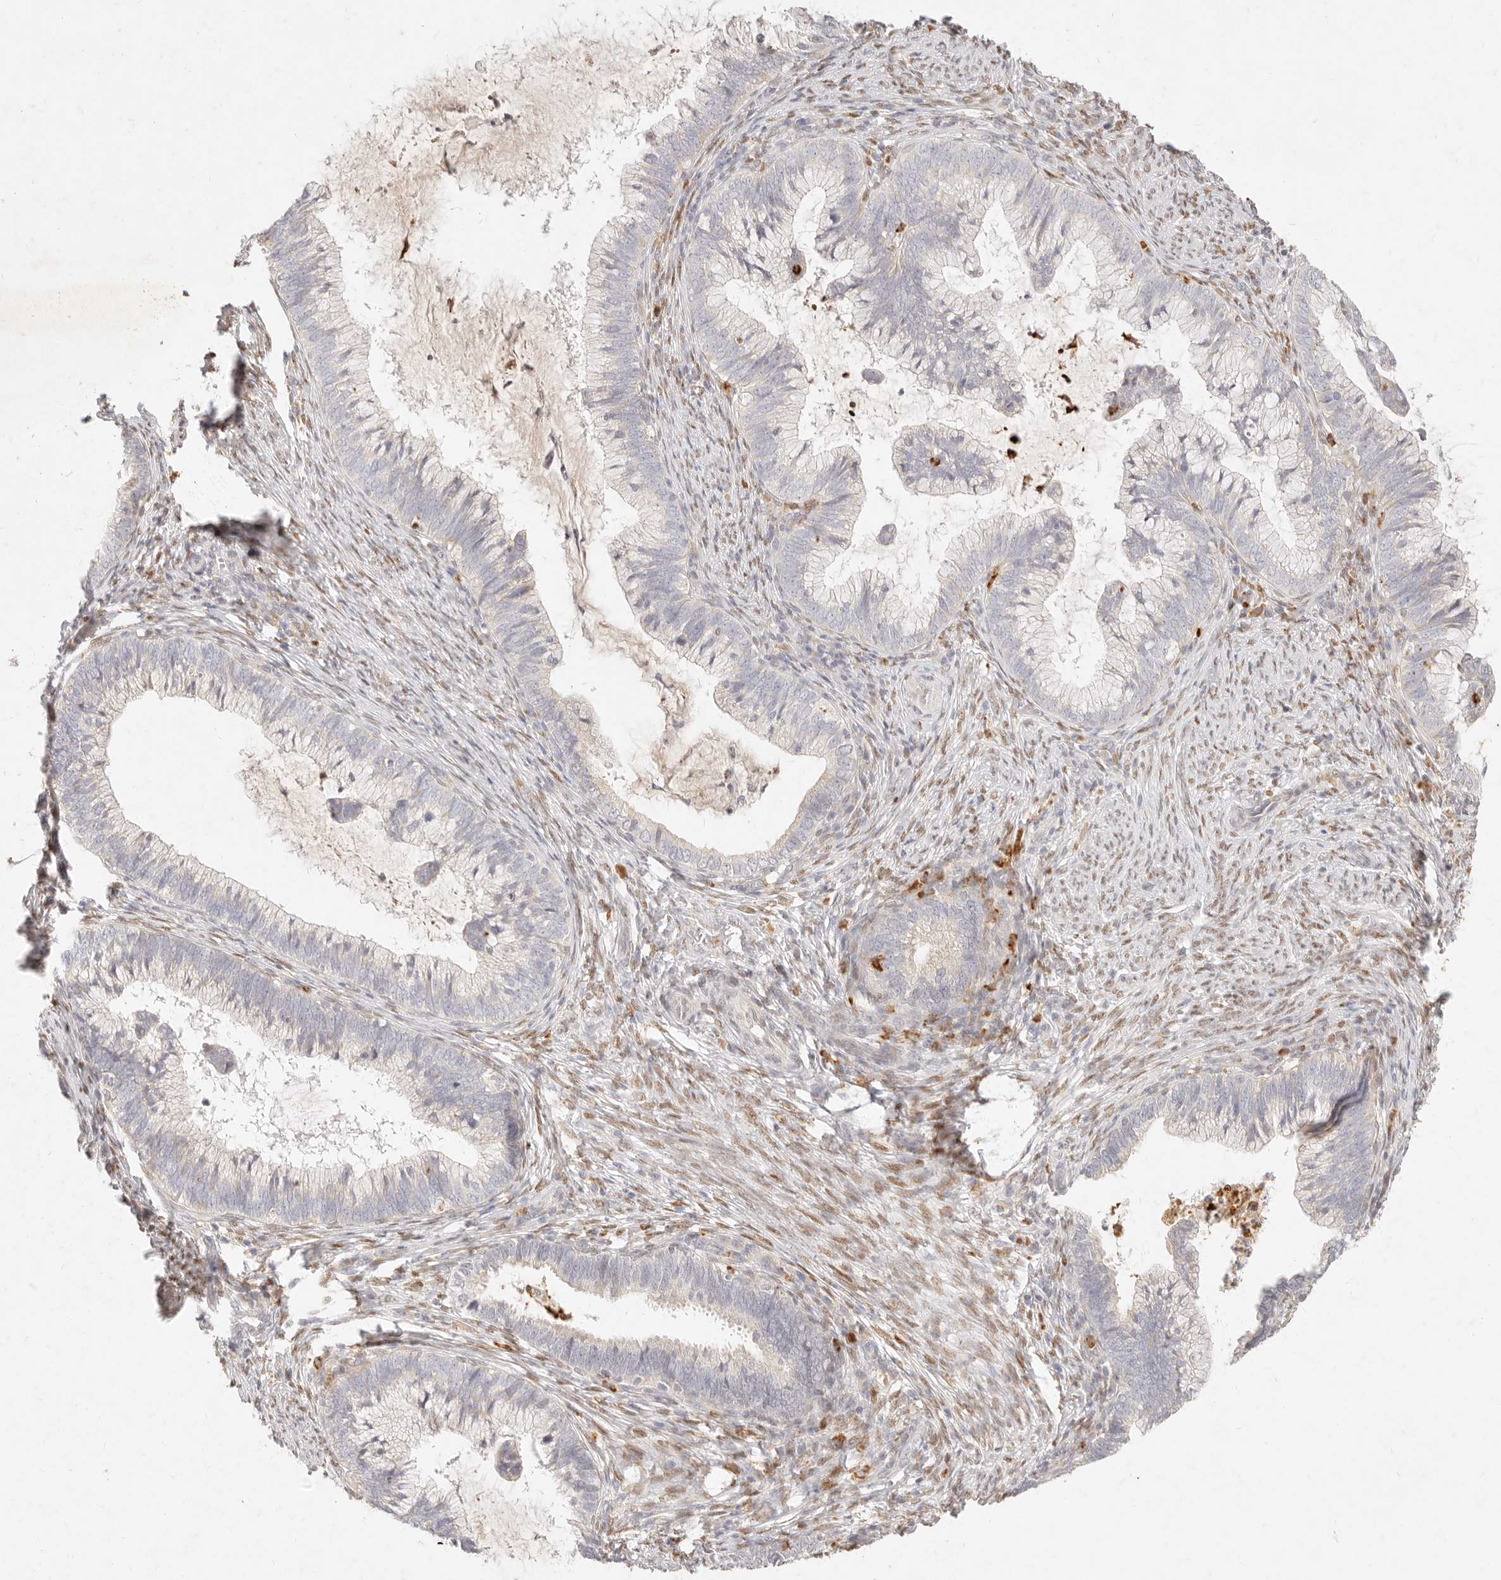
{"staining": {"intensity": "negative", "quantity": "none", "location": "none"}, "tissue": "cervical cancer", "cell_type": "Tumor cells", "image_type": "cancer", "snomed": [{"axis": "morphology", "description": "Adenocarcinoma, NOS"}, {"axis": "topography", "description": "Cervix"}], "caption": "Cervical cancer (adenocarcinoma) was stained to show a protein in brown. There is no significant expression in tumor cells.", "gene": "ASCL3", "patient": {"sex": "female", "age": 36}}